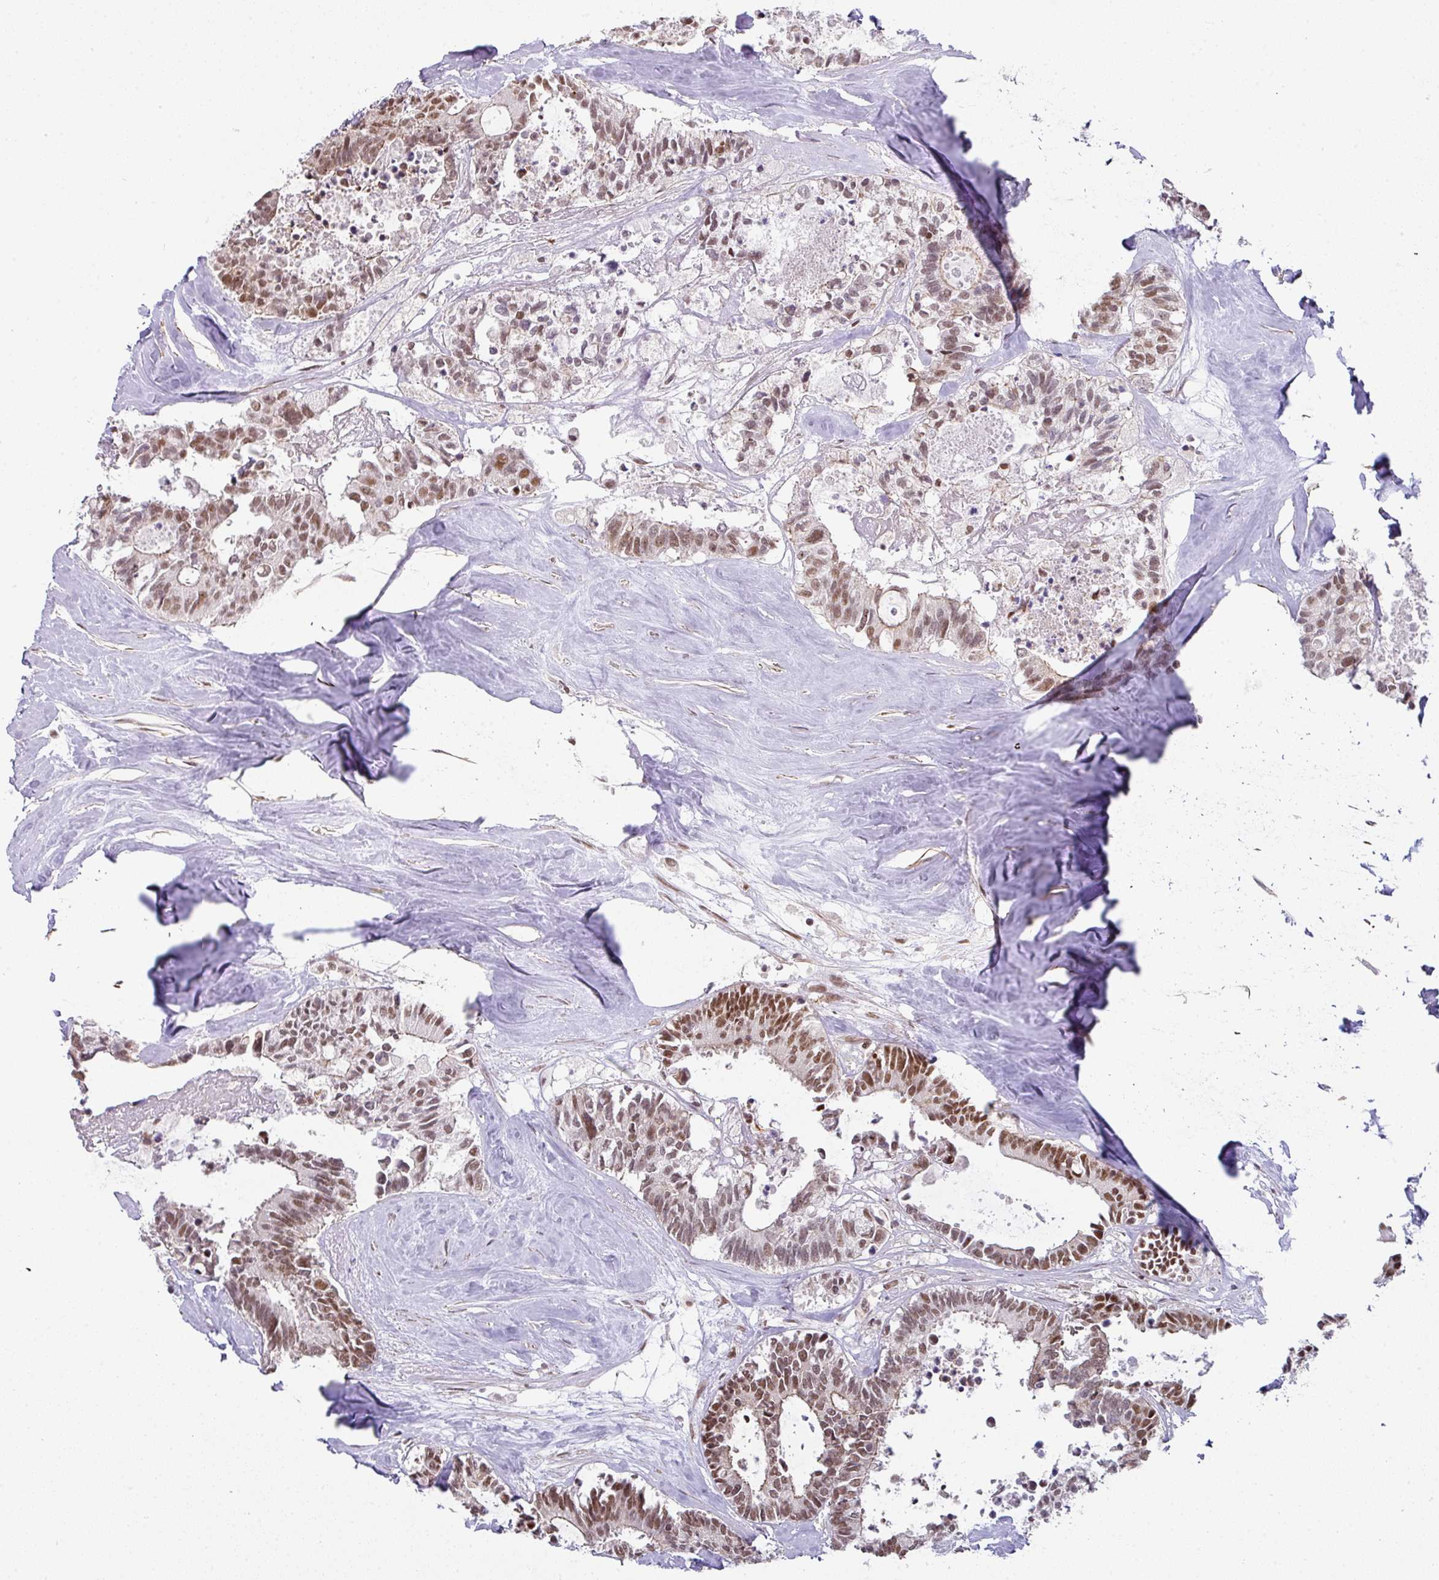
{"staining": {"intensity": "moderate", "quantity": ">75%", "location": "nuclear"}, "tissue": "colorectal cancer", "cell_type": "Tumor cells", "image_type": "cancer", "snomed": [{"axis": "morphology", "description": "Adenocarcinoma, NOS"}, {"axis": "topography", "description": "Colon"}, {"axis": "topography", "description": "Rectum"}], "caption": "This is a micrograph of immunohistochemistry staining of colorectal cancer, which shows moderate staining in the nuclear of tumor cells.", "gene": "NCOA5", "patient": {"sex": "male", "age": 57}}